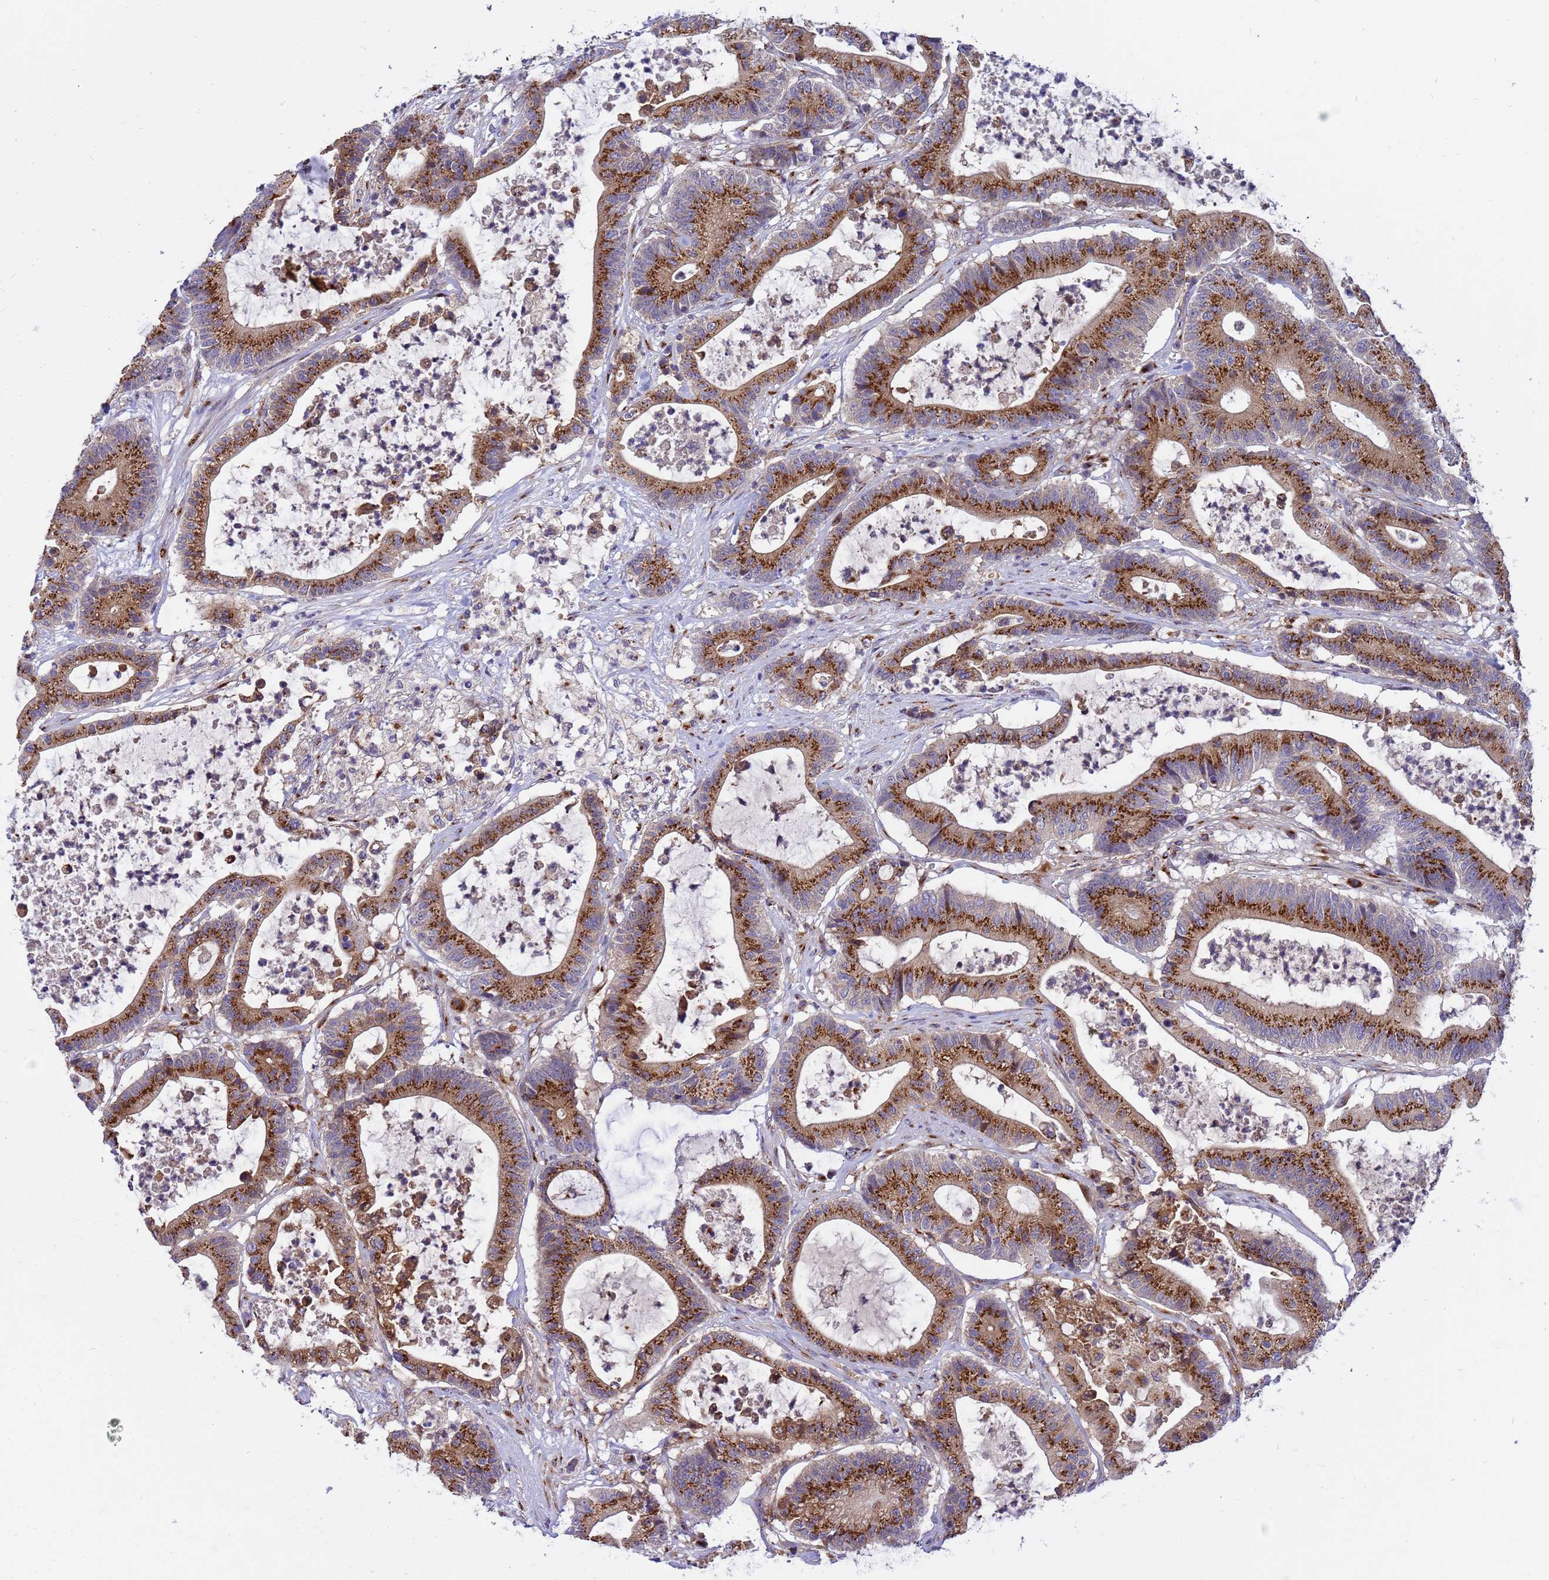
{"staining": {"intensity": "strong", "quantity": ">75%", "location": "cytoplasmic/membranous"}, "tissue": "colorectal cancer", "cell_type": "Tumor cells", "image_type": "cancer", "snomed": [{"axis": "morphology", "description": "Adenocarcinoma, NOS"}, {"axis": "topography", "description": "Colon"}], "caption": "Protein staining of colorectal adenocarcinoma tissue reveals strong cytoplasmic/membranous positivity in about >75% of tumor cells. (Brightfield microscopy of DAB IHC at high magnification).", "gene": "HPS3", "patient": {"sex": "female", "age": 84}}